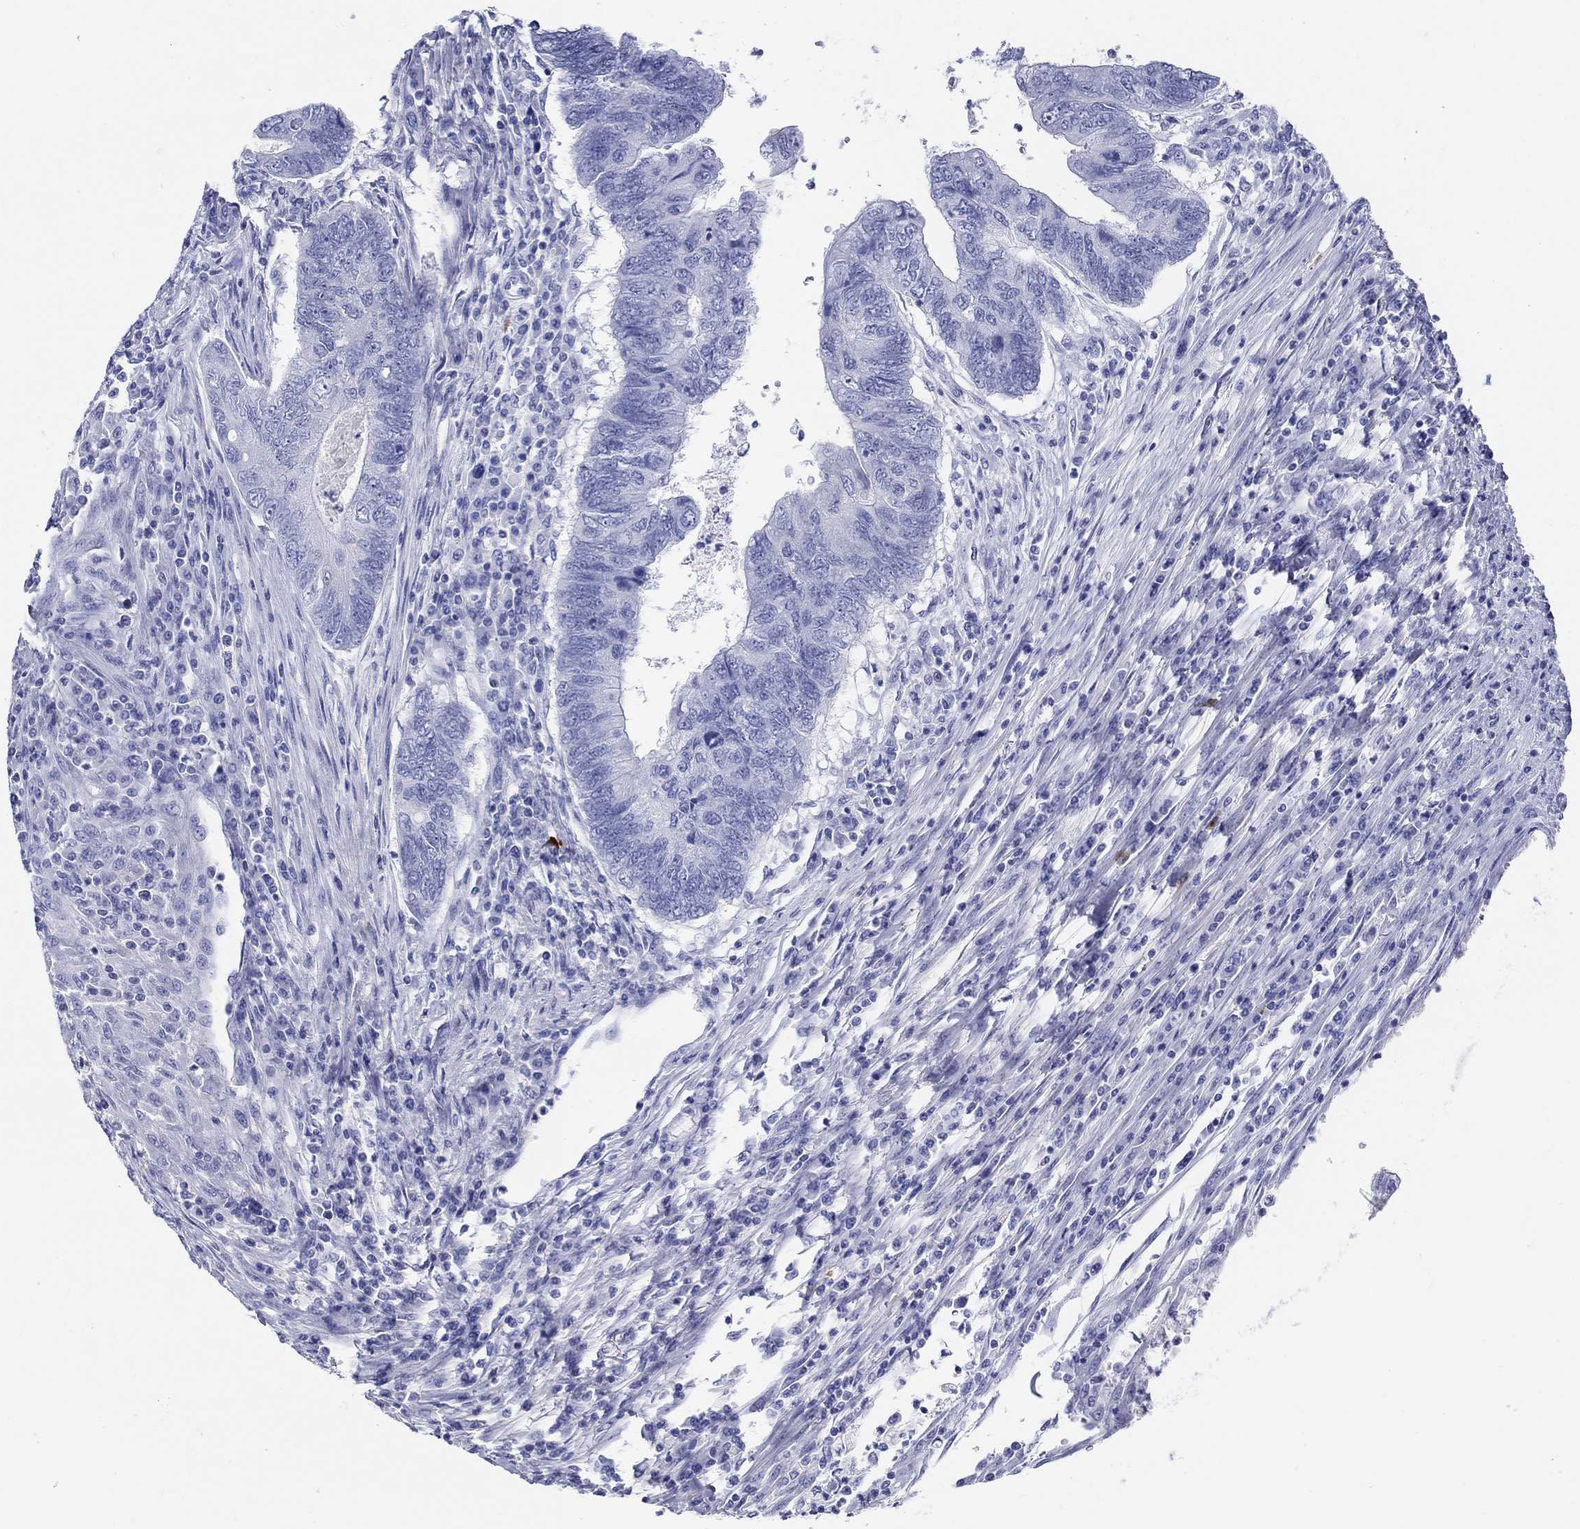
{"staining": {"intensity": "negative", "quantity": "none", "location": "none"}, "tissue": "colorectal cancer", "cell_type": "Tumor cells", "image_type": "cancer", "snomed": [{"axis": "morphology", "description": "Adenocarcinoma, NOS"}, {"axis": "topography", "description": "Colon"}], "caption": "Image shows no significant protein staining in tumor cells of adenocarcinoma (colorectal). (DAB immunohistochemistry, high magnification).", "gene": "CRYGS", "patient": {"sex": "female", "age": 67}}